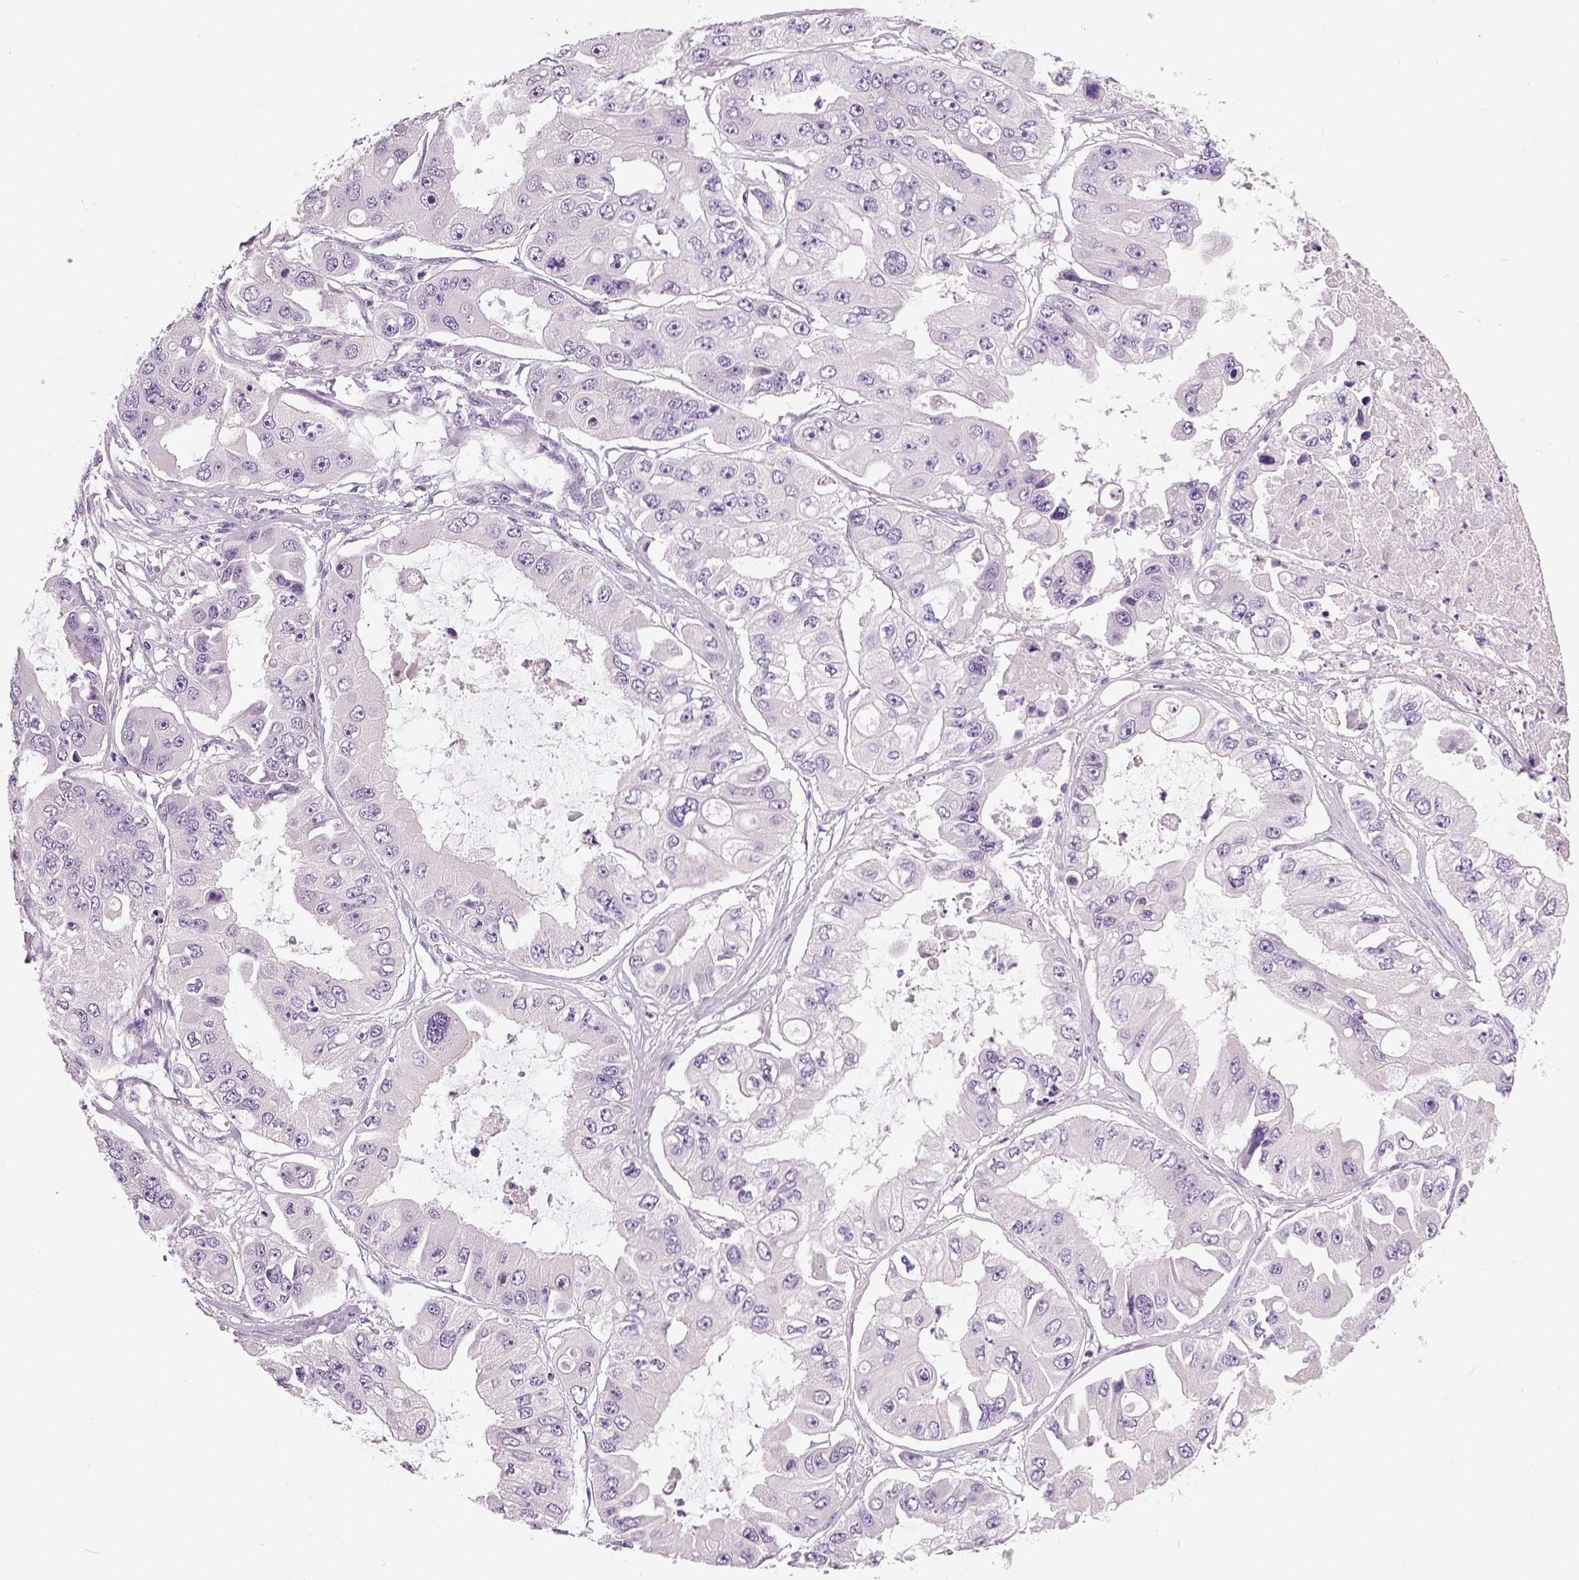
{"staining": {"intensity": "negative", "quantity": "none", "location": "none"}, "tissue": "ovarian cancer", "cell_type": "Tumor cells", "image_type": "cancer", "snomed": [{"axis": "morphology", "description": "Cystadenocarcinoma, serous, NOS"}, {"axis": "topography", "description": "Ovary"}], "caption": "Tumor cells show no significant positivity in ovarian cancer (serous cystadenocarcinoma). (IHC, brightfield microscopy, high magnification).", "gene": "NECAB2", "patient": {"sex": "female", "age": 56}}